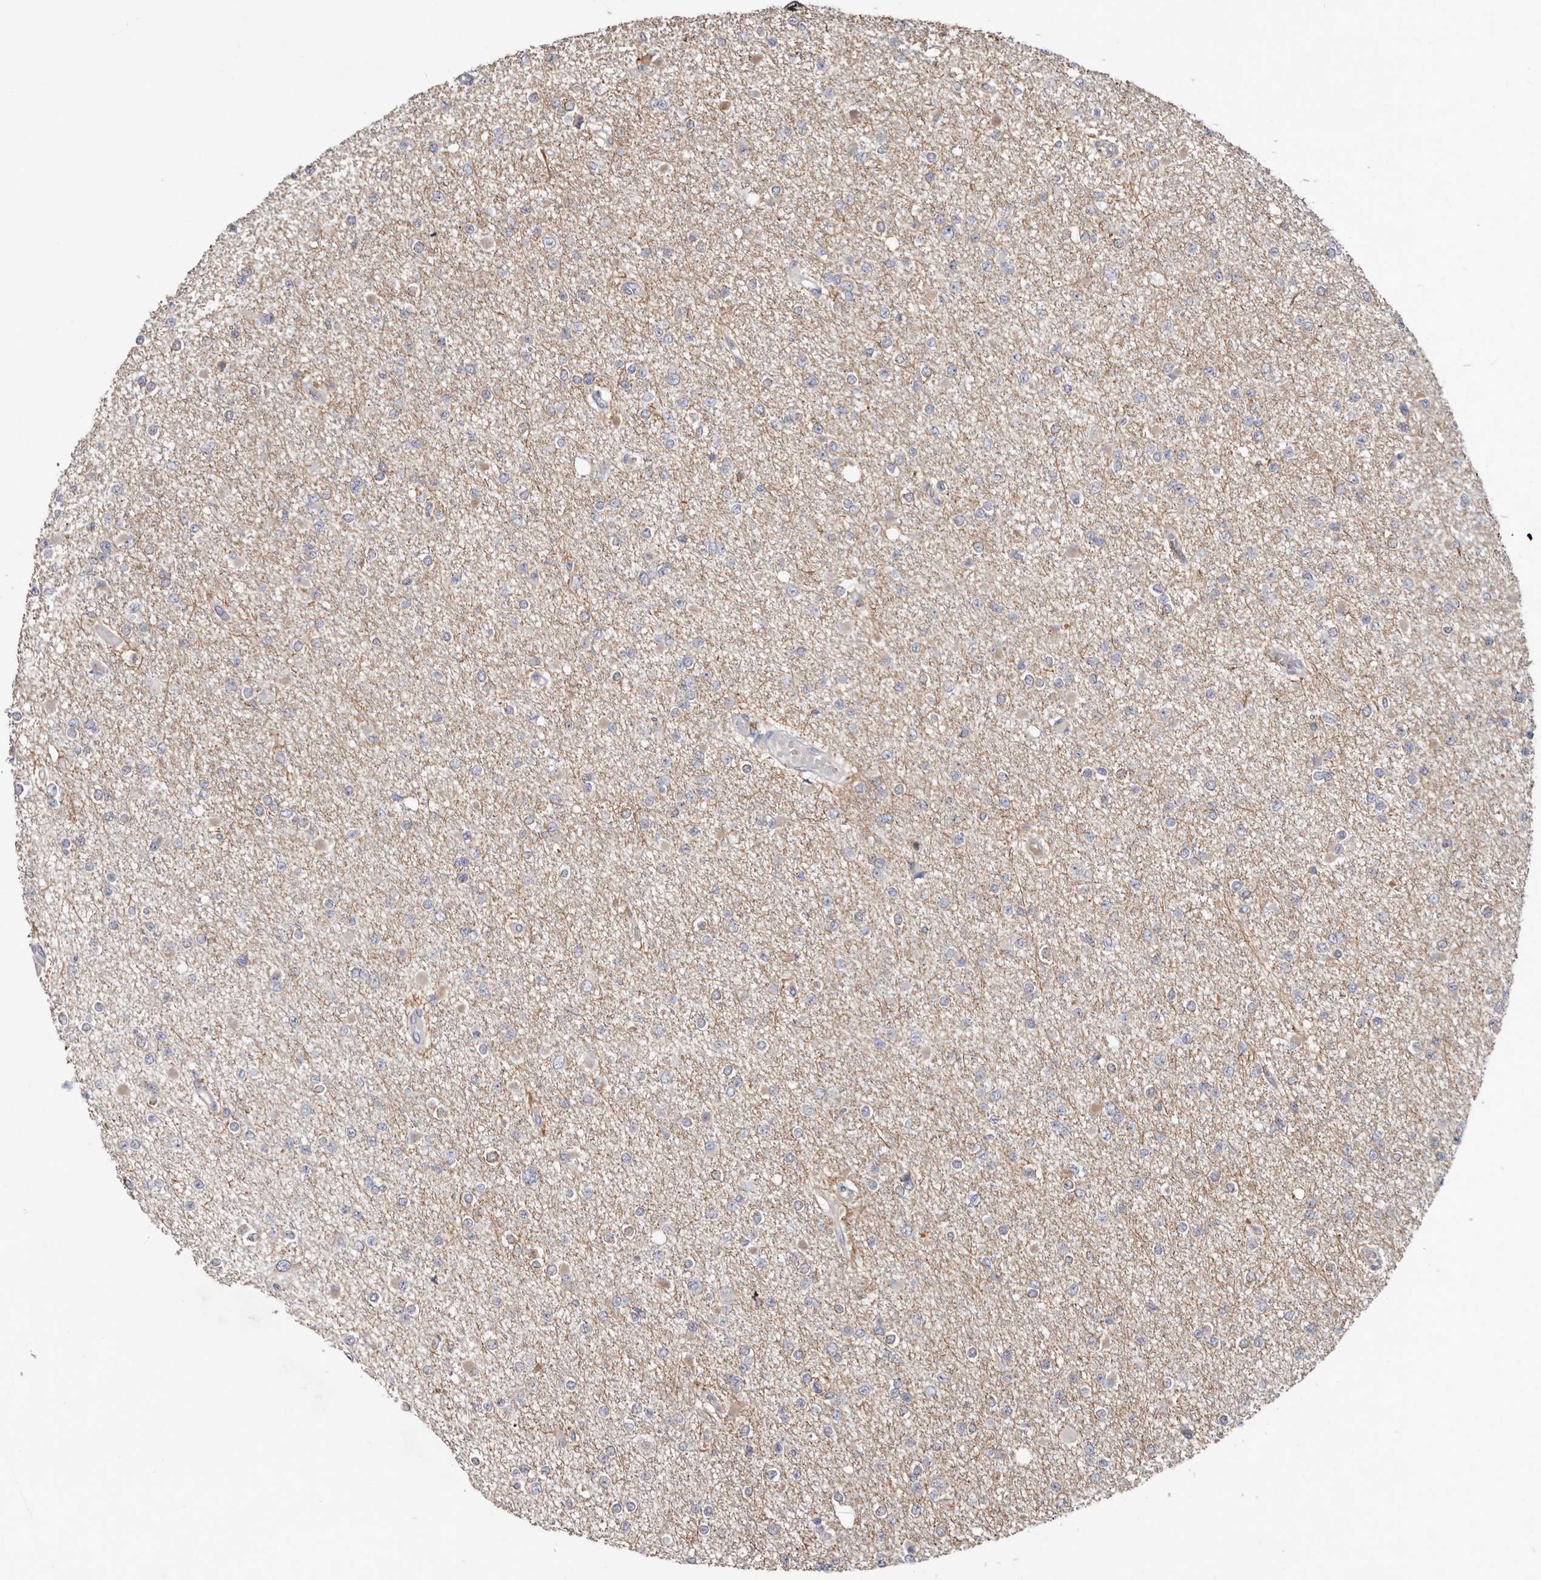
{"staining": {"intensity": "negative", "quantity": "none", "location": "none"}, "tissue": "glioma", "cell_type": "Tumor cells", "image_type": "cancer", "snomed": [{"axis": "morphology", "description": "Glioma, malignant, Low grade"}, {"axis": "topography", "description": "Brain"}], "caption": "An IHC micrograph of malignant glioma (low-grade) is shown. There is no staining in tumor cells of malignant glioma (low-grade).", "gene": "SPTA1", "patient": {"sex": "female", "age": 22}}